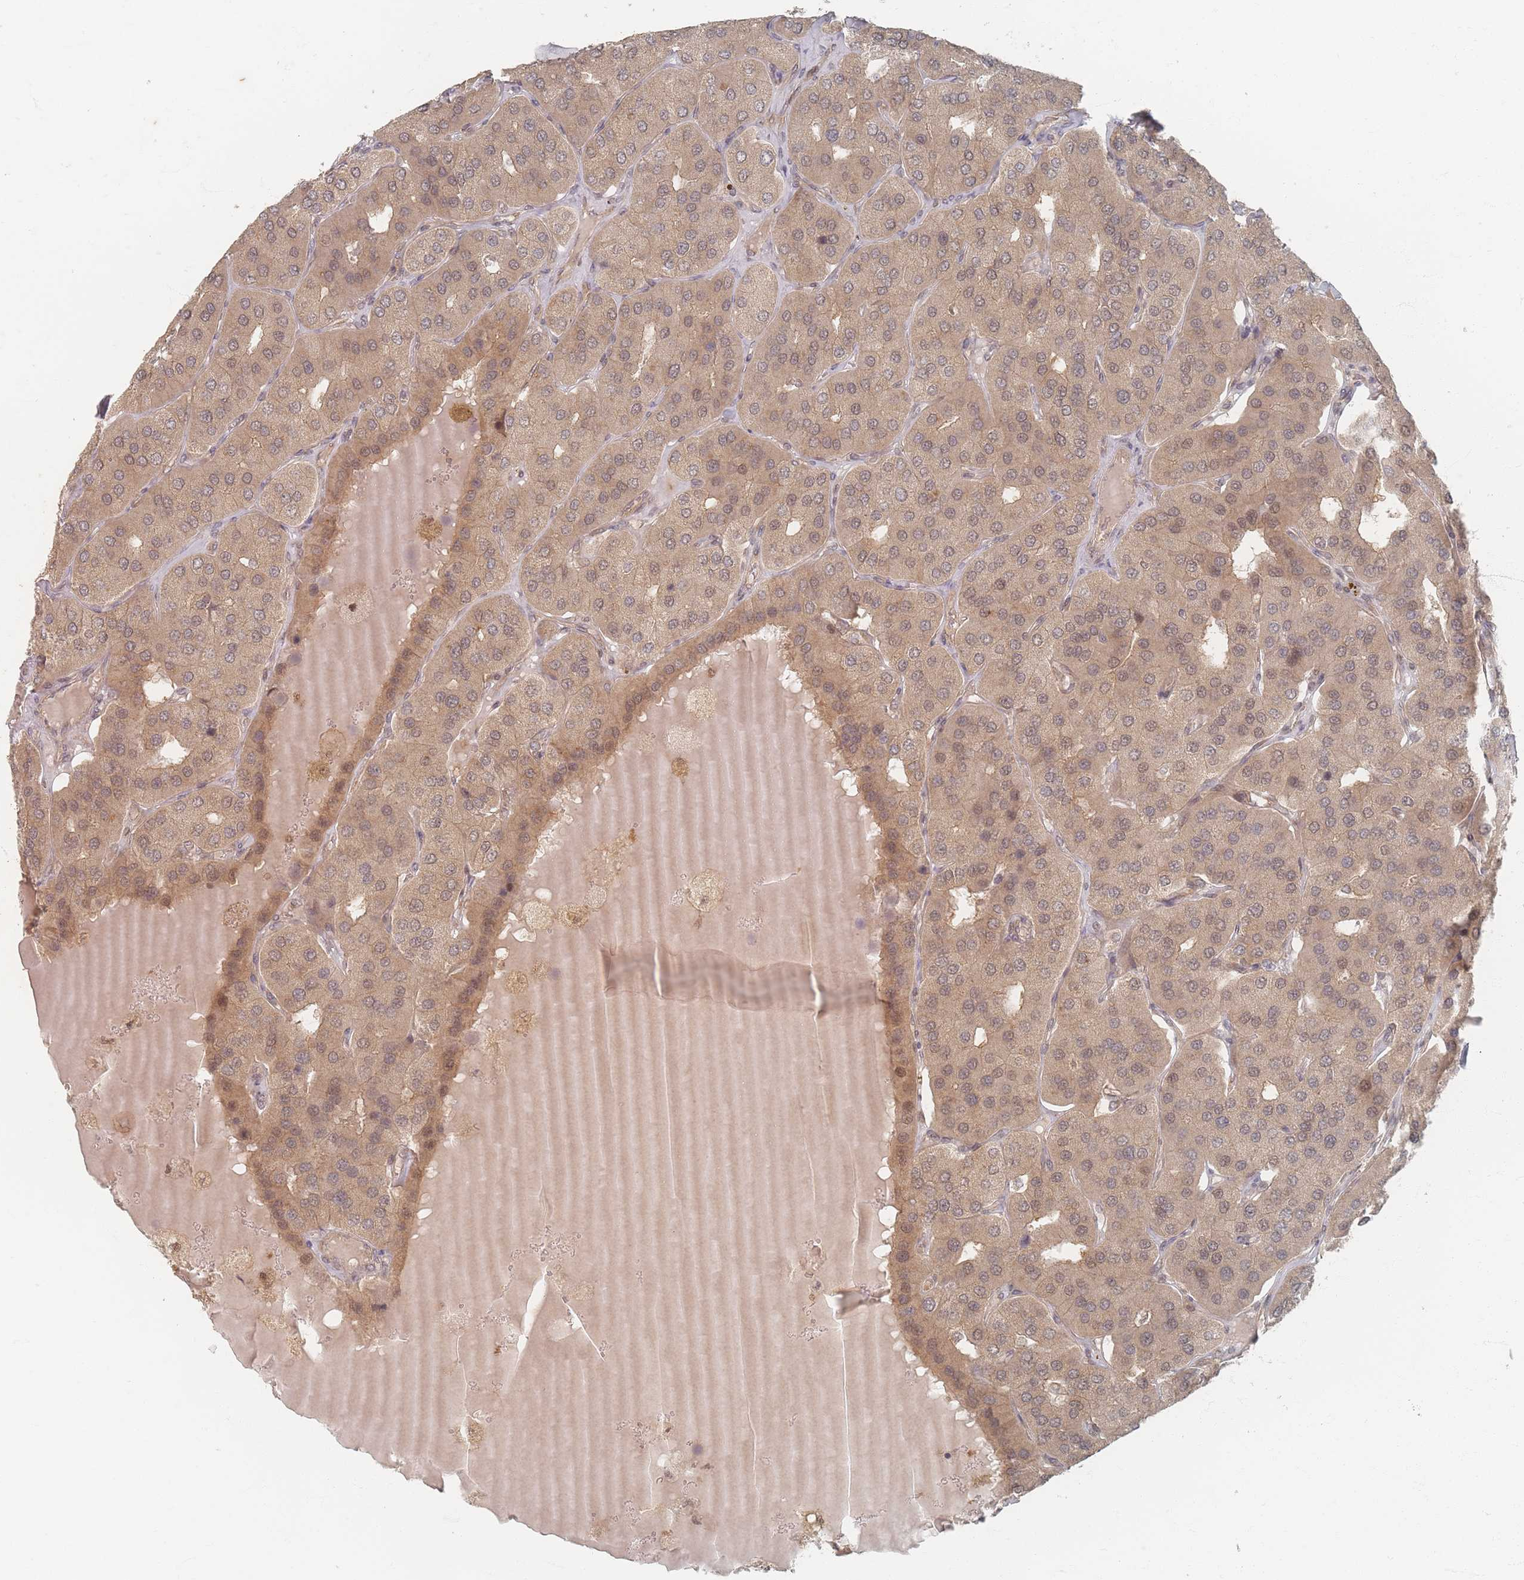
{"staining": {"intensity": "weak", "quantity": "25%-75%", "location": "cytoplasmic/membranous,nuclear"}, "tissue": "parathyroid gland", "cell_type": "Glandular cells", "image_type": "normal", "snomed": [{"axis": "morphology", "description": "Normal tissue, NOS"}, {"axis": "morphology", "description": "Adenoma, NOS"}, {"axis": "topography", "description": "Parathyroid gland"}], "caption": "Immunohistochemical staining of unremarkable human parathyroid gland shows low levels of weak cytoplasmic/membranous,nuclear staining in about 25%-75% of glandular cells. (brown staining indicates protein expression, while blue staining denotes nuclei).", "gene": "PSMD9", "patient": {"sex": "female", "age": 86}}